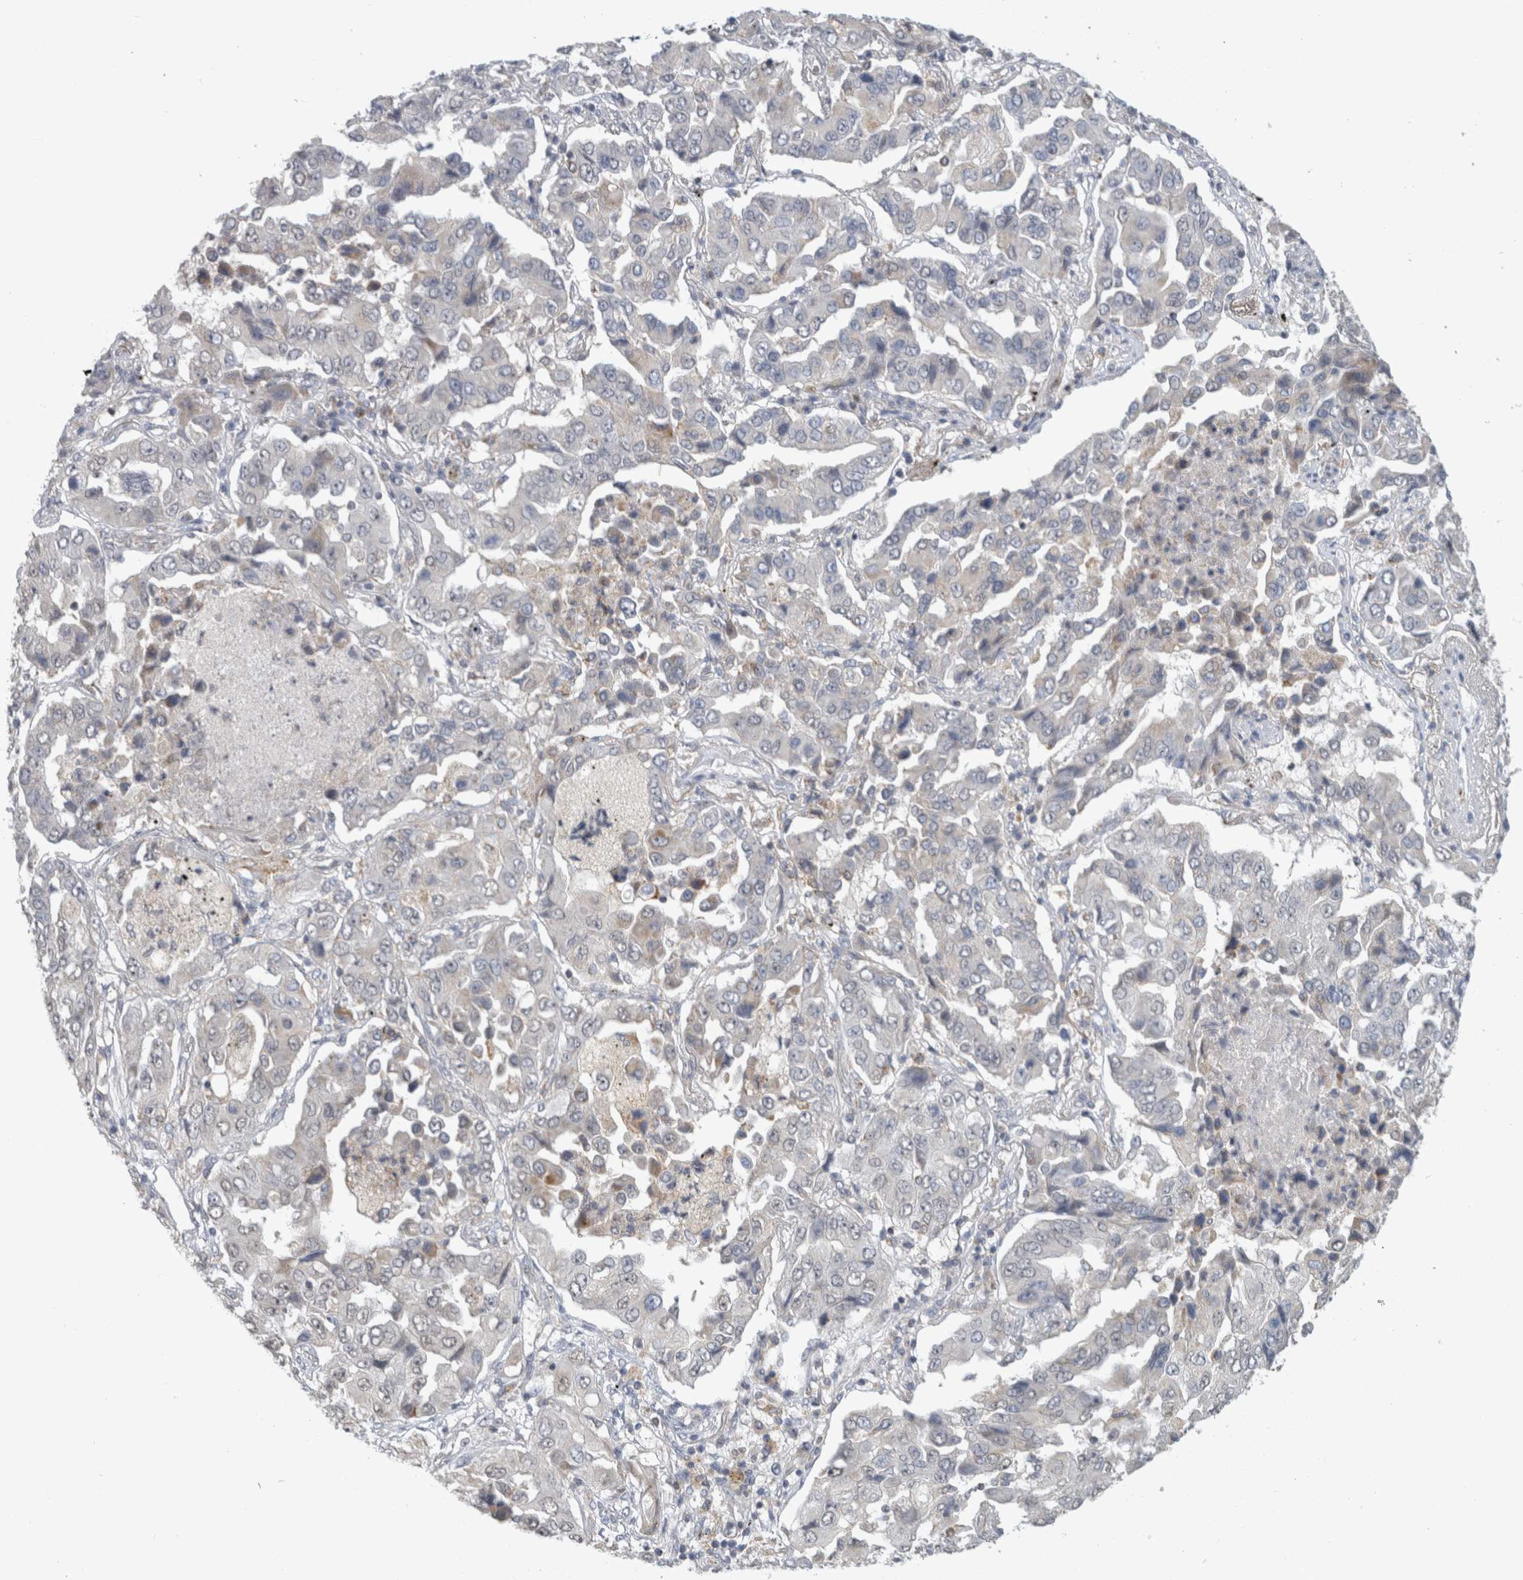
{"staining": {"intensity": "negative", "quantity": "none", "location": "none"}, "tissue": "lung cancer", "cell_type": "Tumor cells", "image_type": "cancer", "snomed": [{"axis": "morphology", "description": "Adenocarcinoma, NOS"}, {"axis": "topography", "description": "Lung"}], "caption": "This is an IHC micrograph of lung adenocarcinoma. There is no positivity in tumor cells.", "gene": "RAB18", "patient": {"sex": "female", "age": 65}}